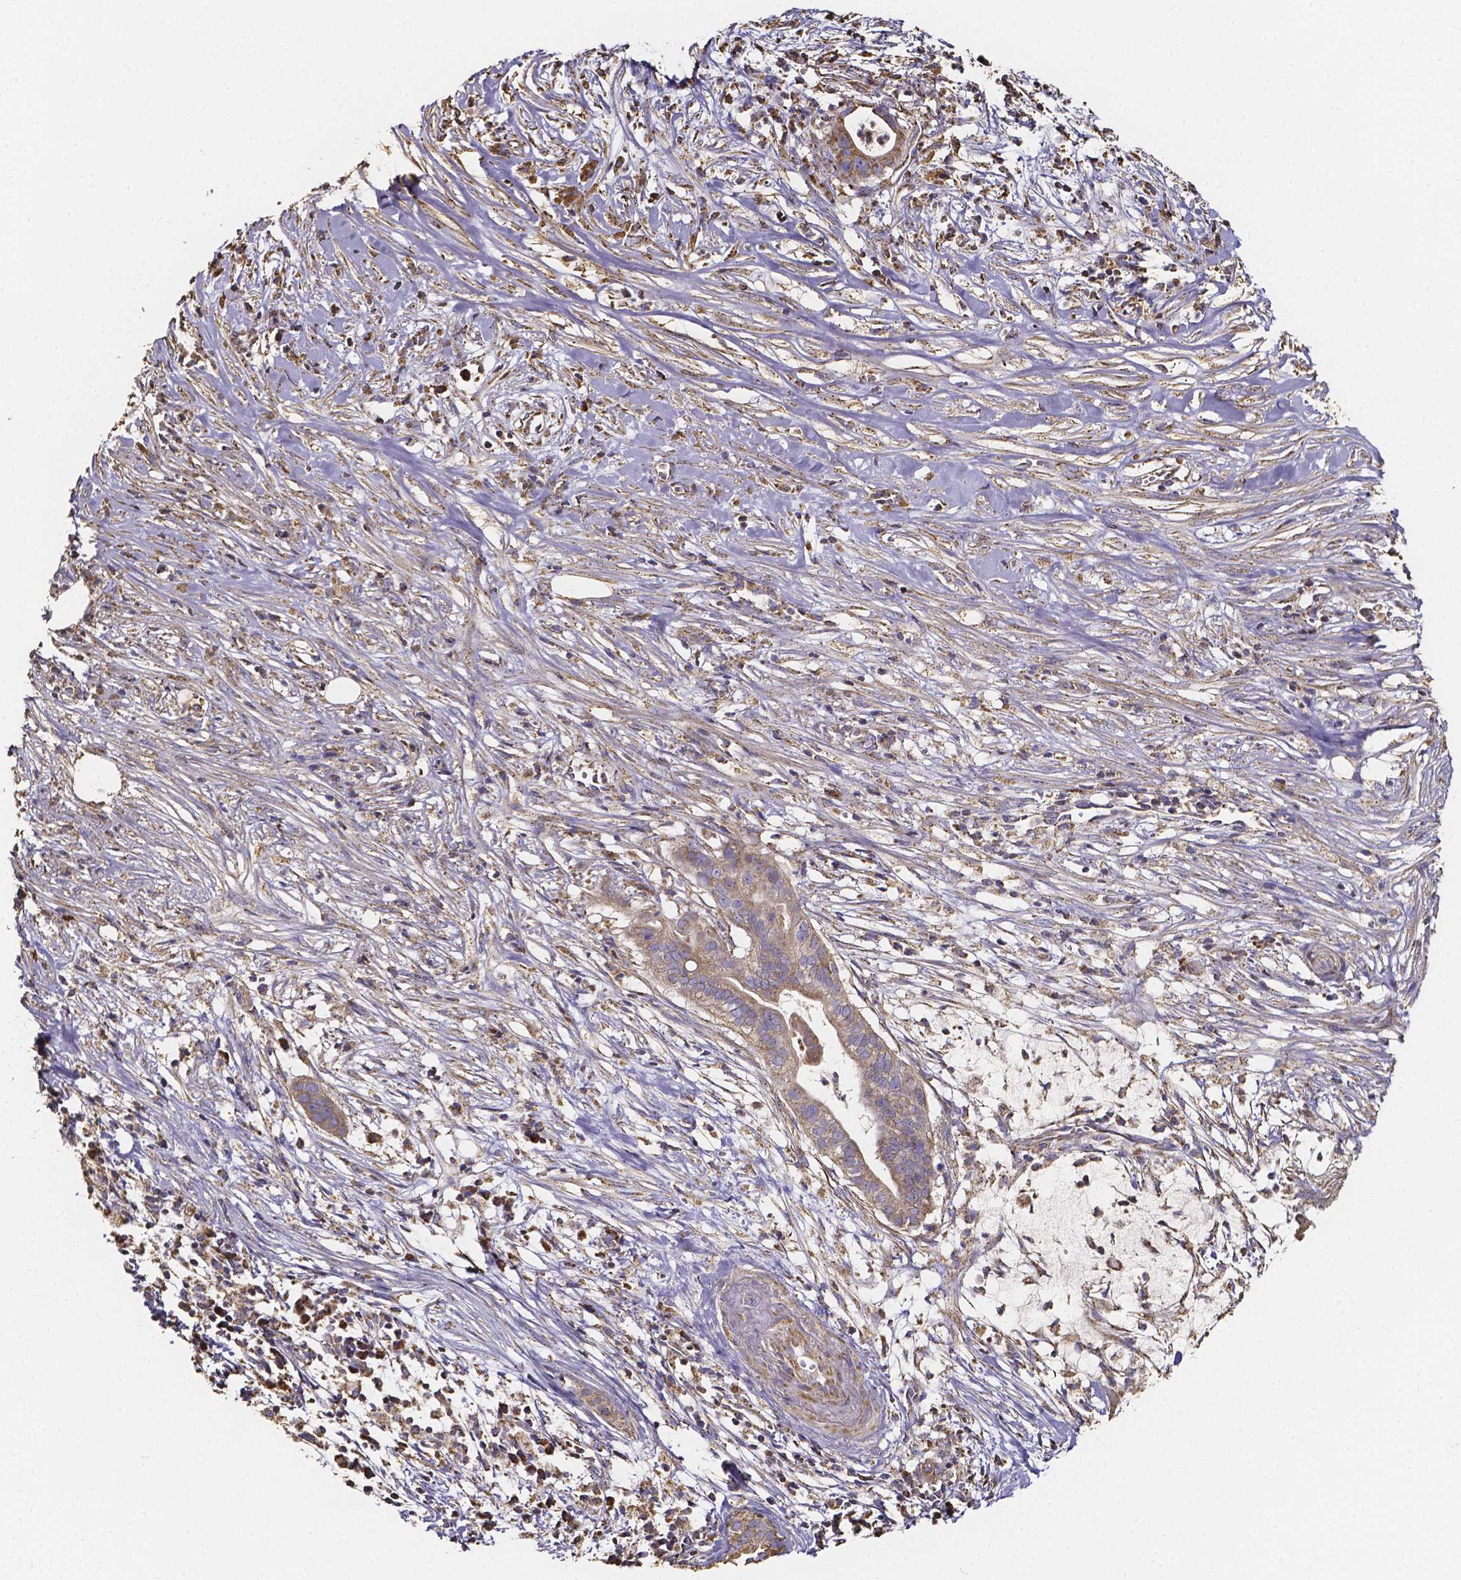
{"staining": {"intensity": "moderate", "quantity": ">75%", "location": "cytoplasmic/membranous"}, "tissue": "pancreatic cancer", "cell_type": "Tumor cells", "image_type": "cancer", "snomed": [{"axis": "morphology", "description": "Adenocarcinoma, NOS"}, {"axis": "topography", "description": "Pancreas"}], "caption": "IHC (DAB) staining of human pancreatic adenocarcinoma demonstrates moderate cytoplasmic/membranous protein expression in about >75% of tumor cells.", "gene": "SLC35D2", "patient": {"sex": "male", "age": 61}}